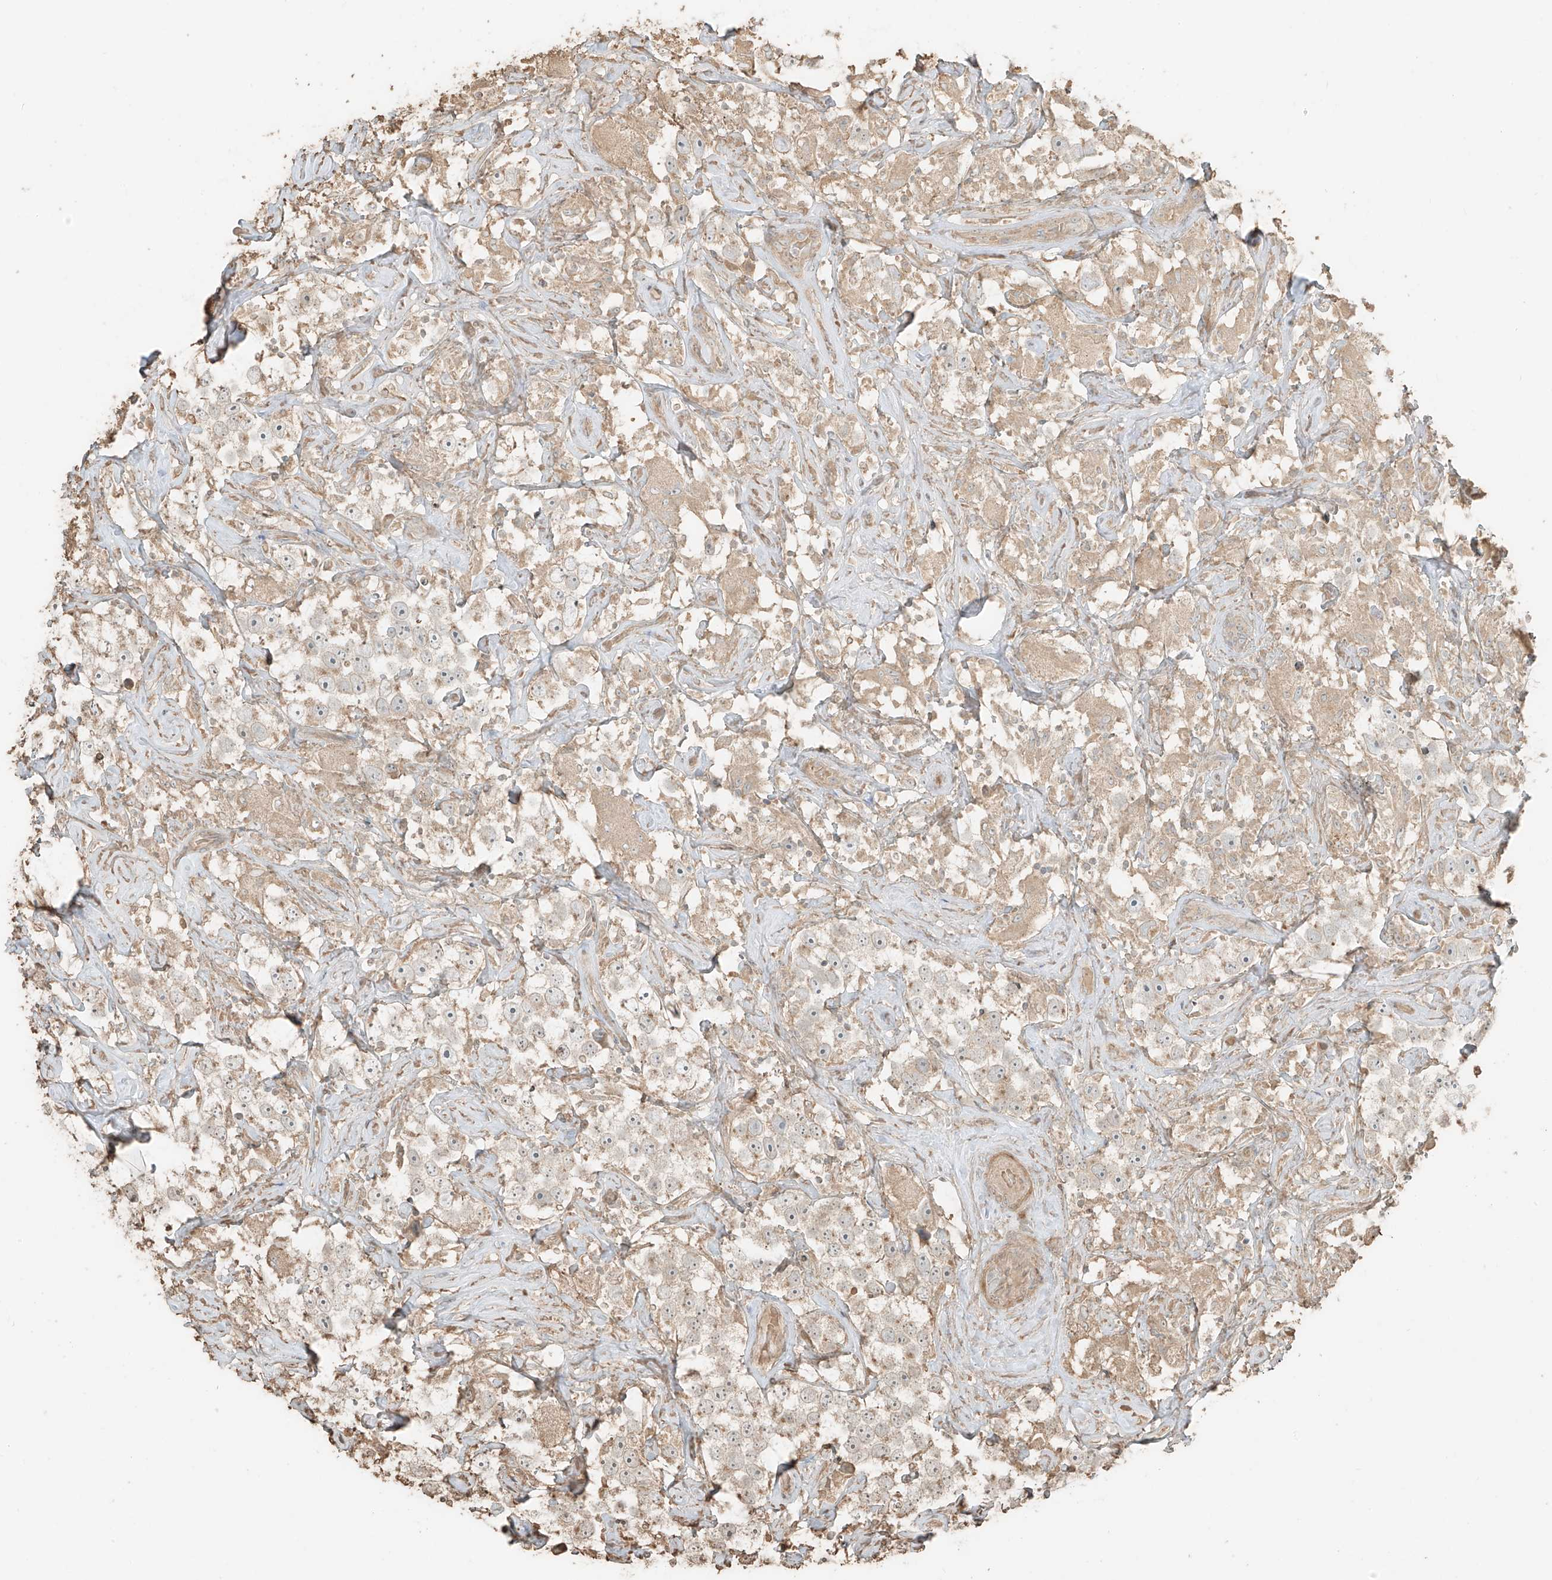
{"staining": {"intensity": "weak", "quantity": "<25%", "location": "cytoplasmic/membranous"}, "tissue": "testis cancer", "cell_type": "Tumor cells", "image_type": "cancer", "snomed": [{"axis": "morphology", "description": "Seminoma, NOS"}, {"axis": "topography", "description": "Testis"}], "caption": "Seminoma (testis) stained for a protein using immunohistochemistry (IHC) reveals no staining tumor cells.", "gene": "RFTN2", "patient": {"sex": "male", "age": 49}}